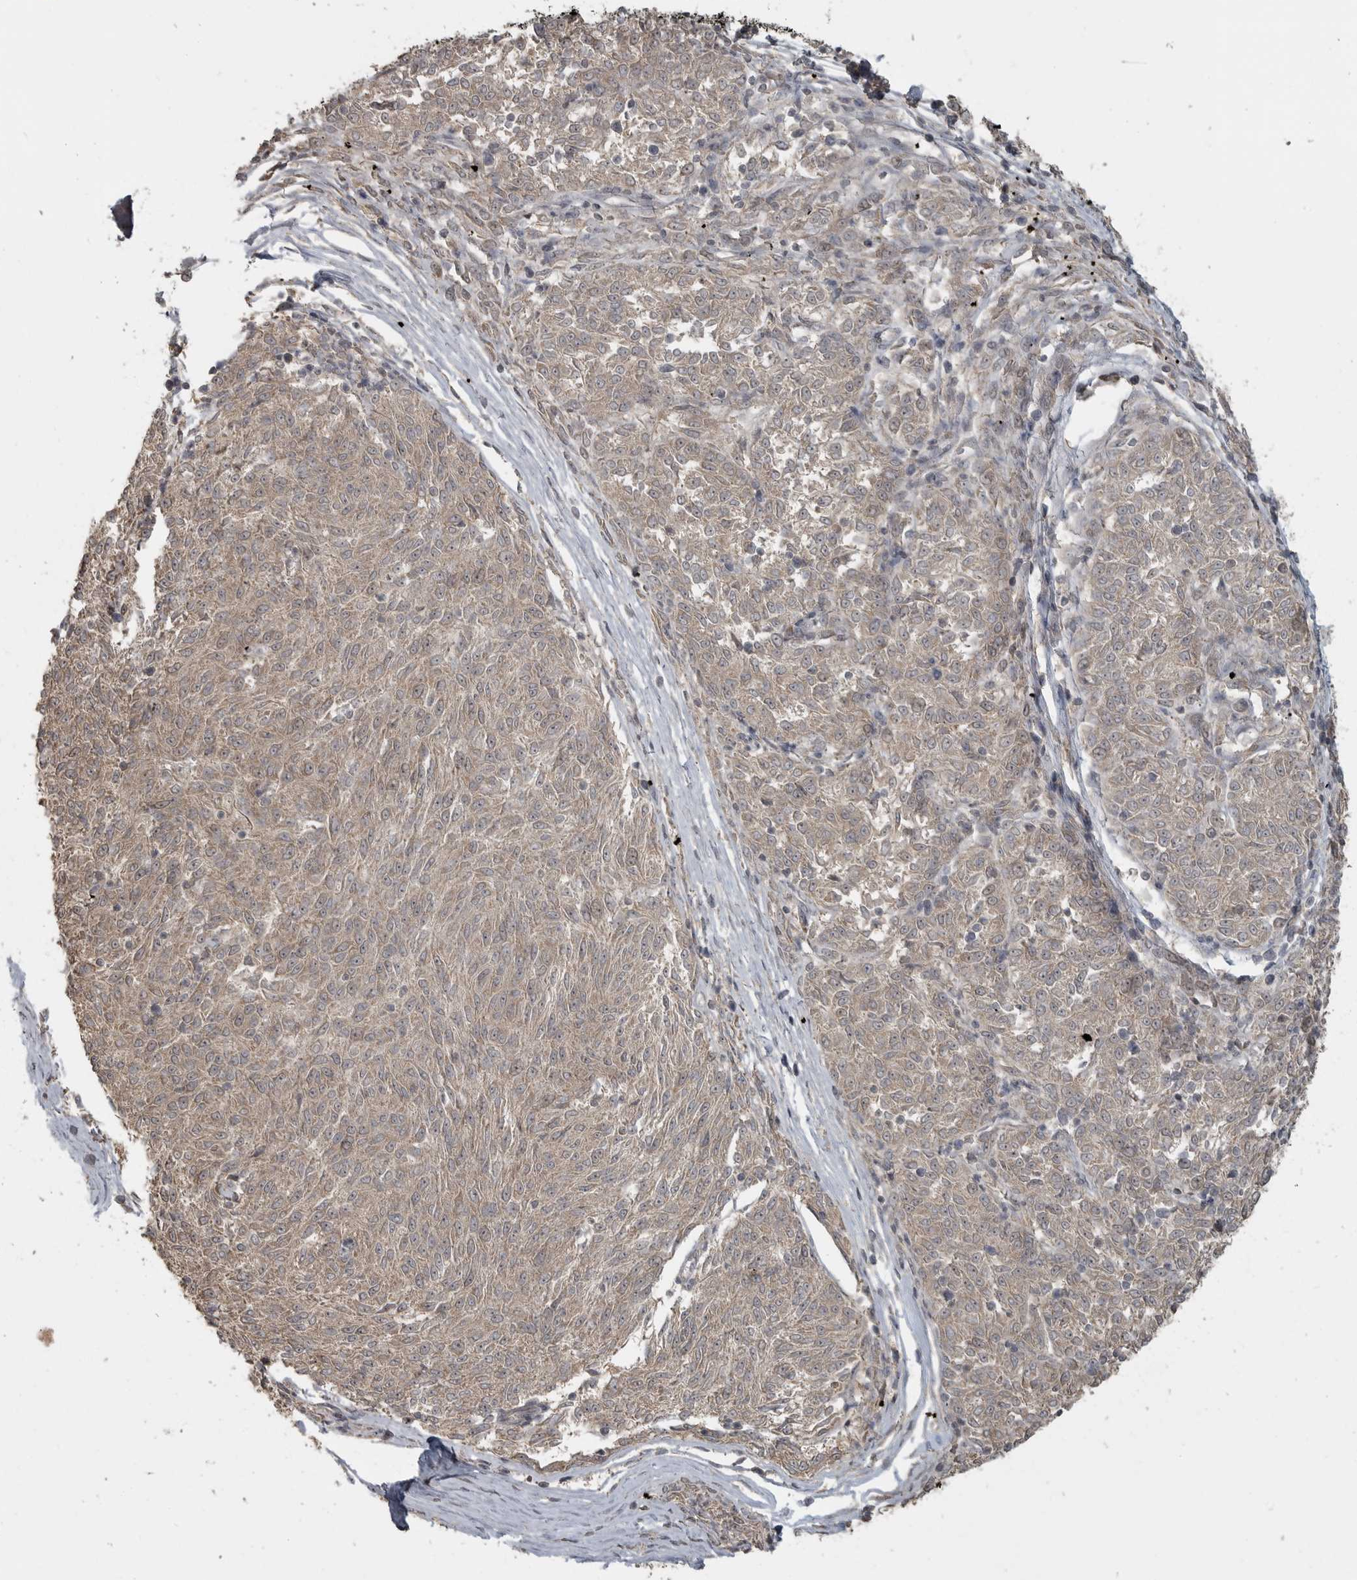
{"staining": {"intensity": "weak", "quantity": "<25%", "location": "cytoplasmic/membranous"}, "tissue": "melanoma", "cell_type": "Tumor cells", "image_type": "cancer", "snomed": [{"axis": "morphology", "description": "Malignant melanoma, NOS"}, {"axis": "topography", "description": "Skin"}], "caption": "Melanoma was stained to show a protein in brown. There is no significant positivity in tumor cells. The staining was performed using DAB to visualize the protein expression in brown, while the nuclei were stained in blue with hematoxylin (Magnification: 20x).", "gene": "LLGL1", "patient": {"sex": "female", "age": 72}}